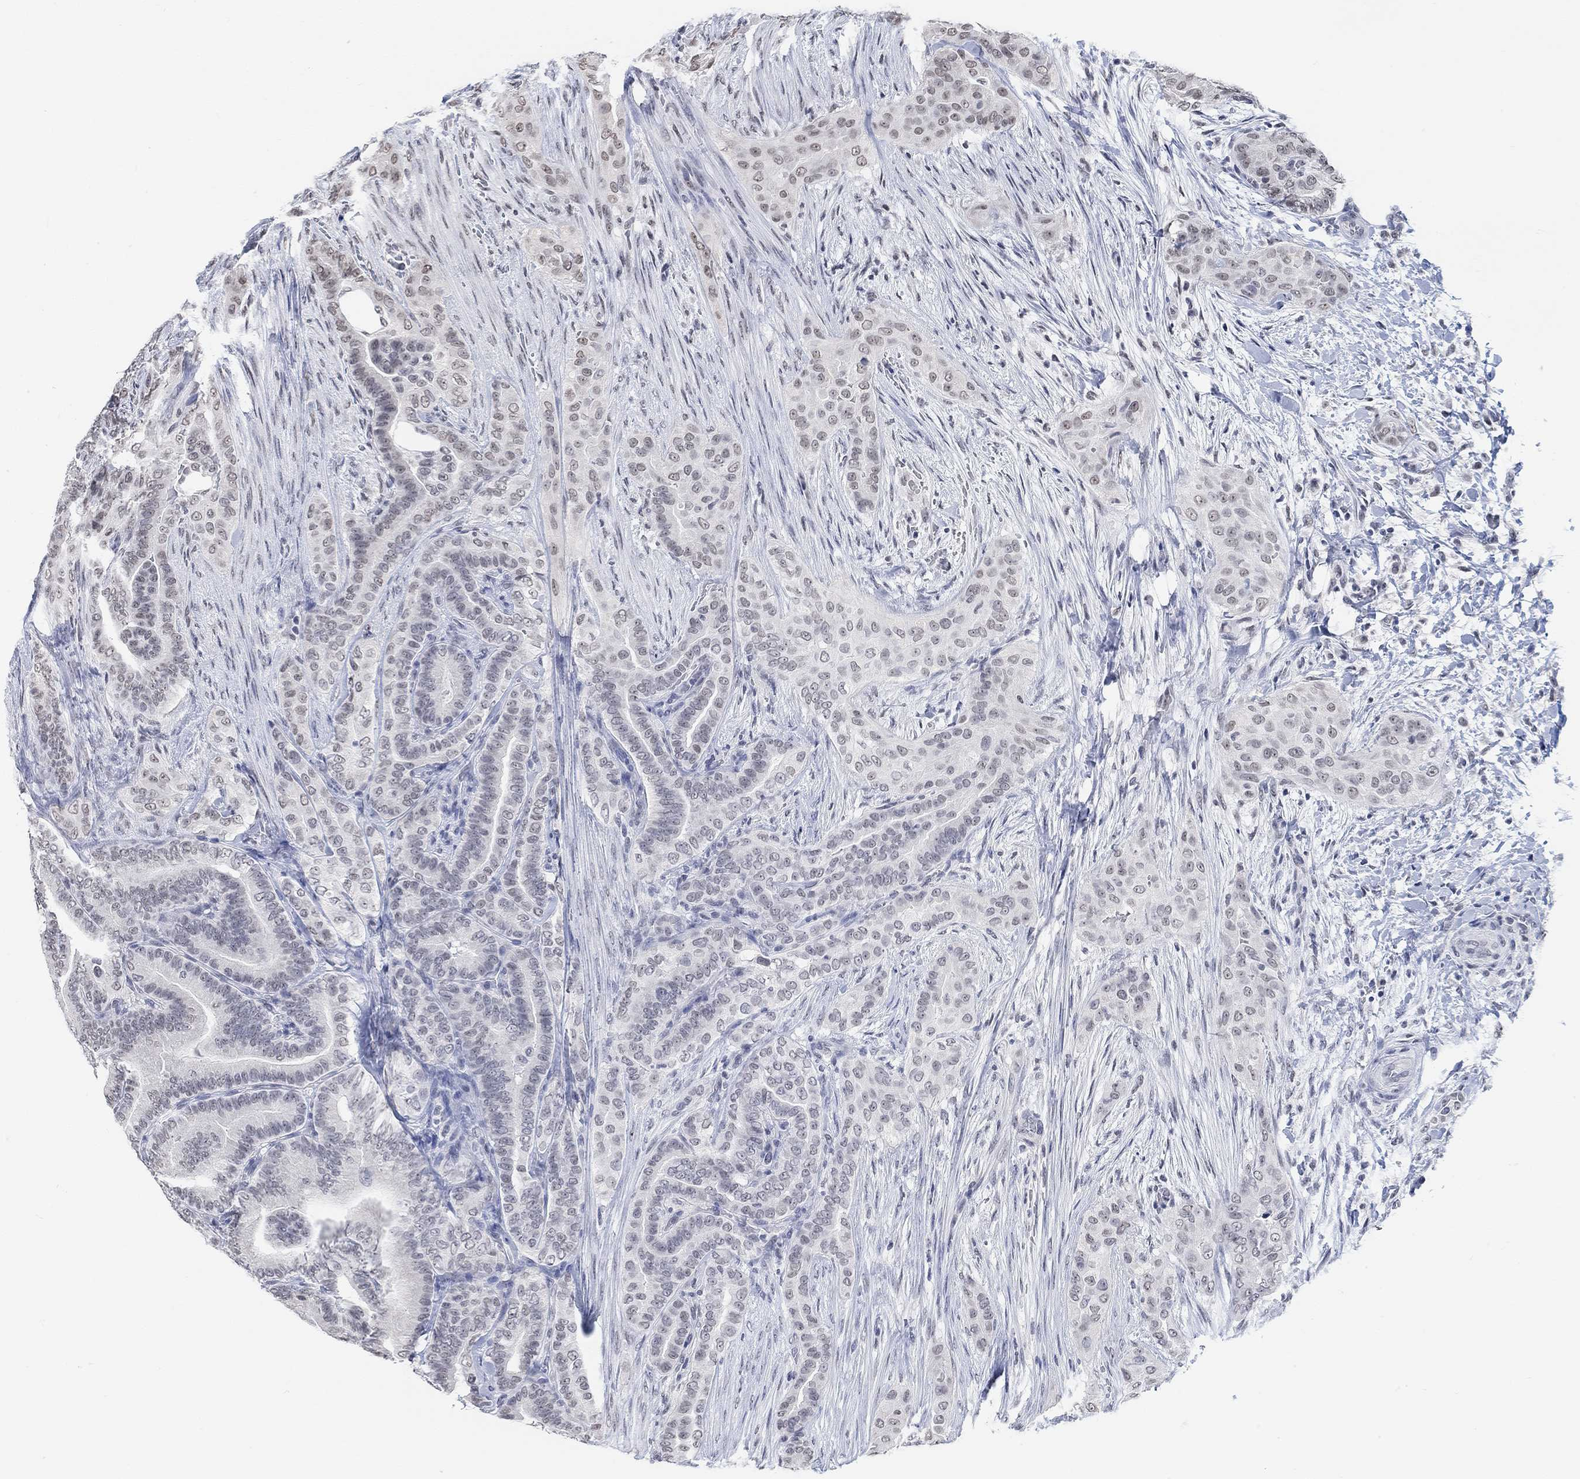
{"staining": {"intensity": "weak", "quantity": "<25%", "location": "nuclear"}, "tissue": "thyroid cancer", "cell_type": "Tumor cells", "image_type": "cancer", "snomed": [{"axis": "morphology", "description": "Papillary adenocarcinoma, NOS"}, {"axis": "topography", "description": "Thyroid gland"}], "caption": "DAB immunohistochemical staining of human thyroid papillary adenocarcinoma displays no significant positivity in tumor cells.", "gene": "PURG", "patient": {"sex": "male", "age": 61}}